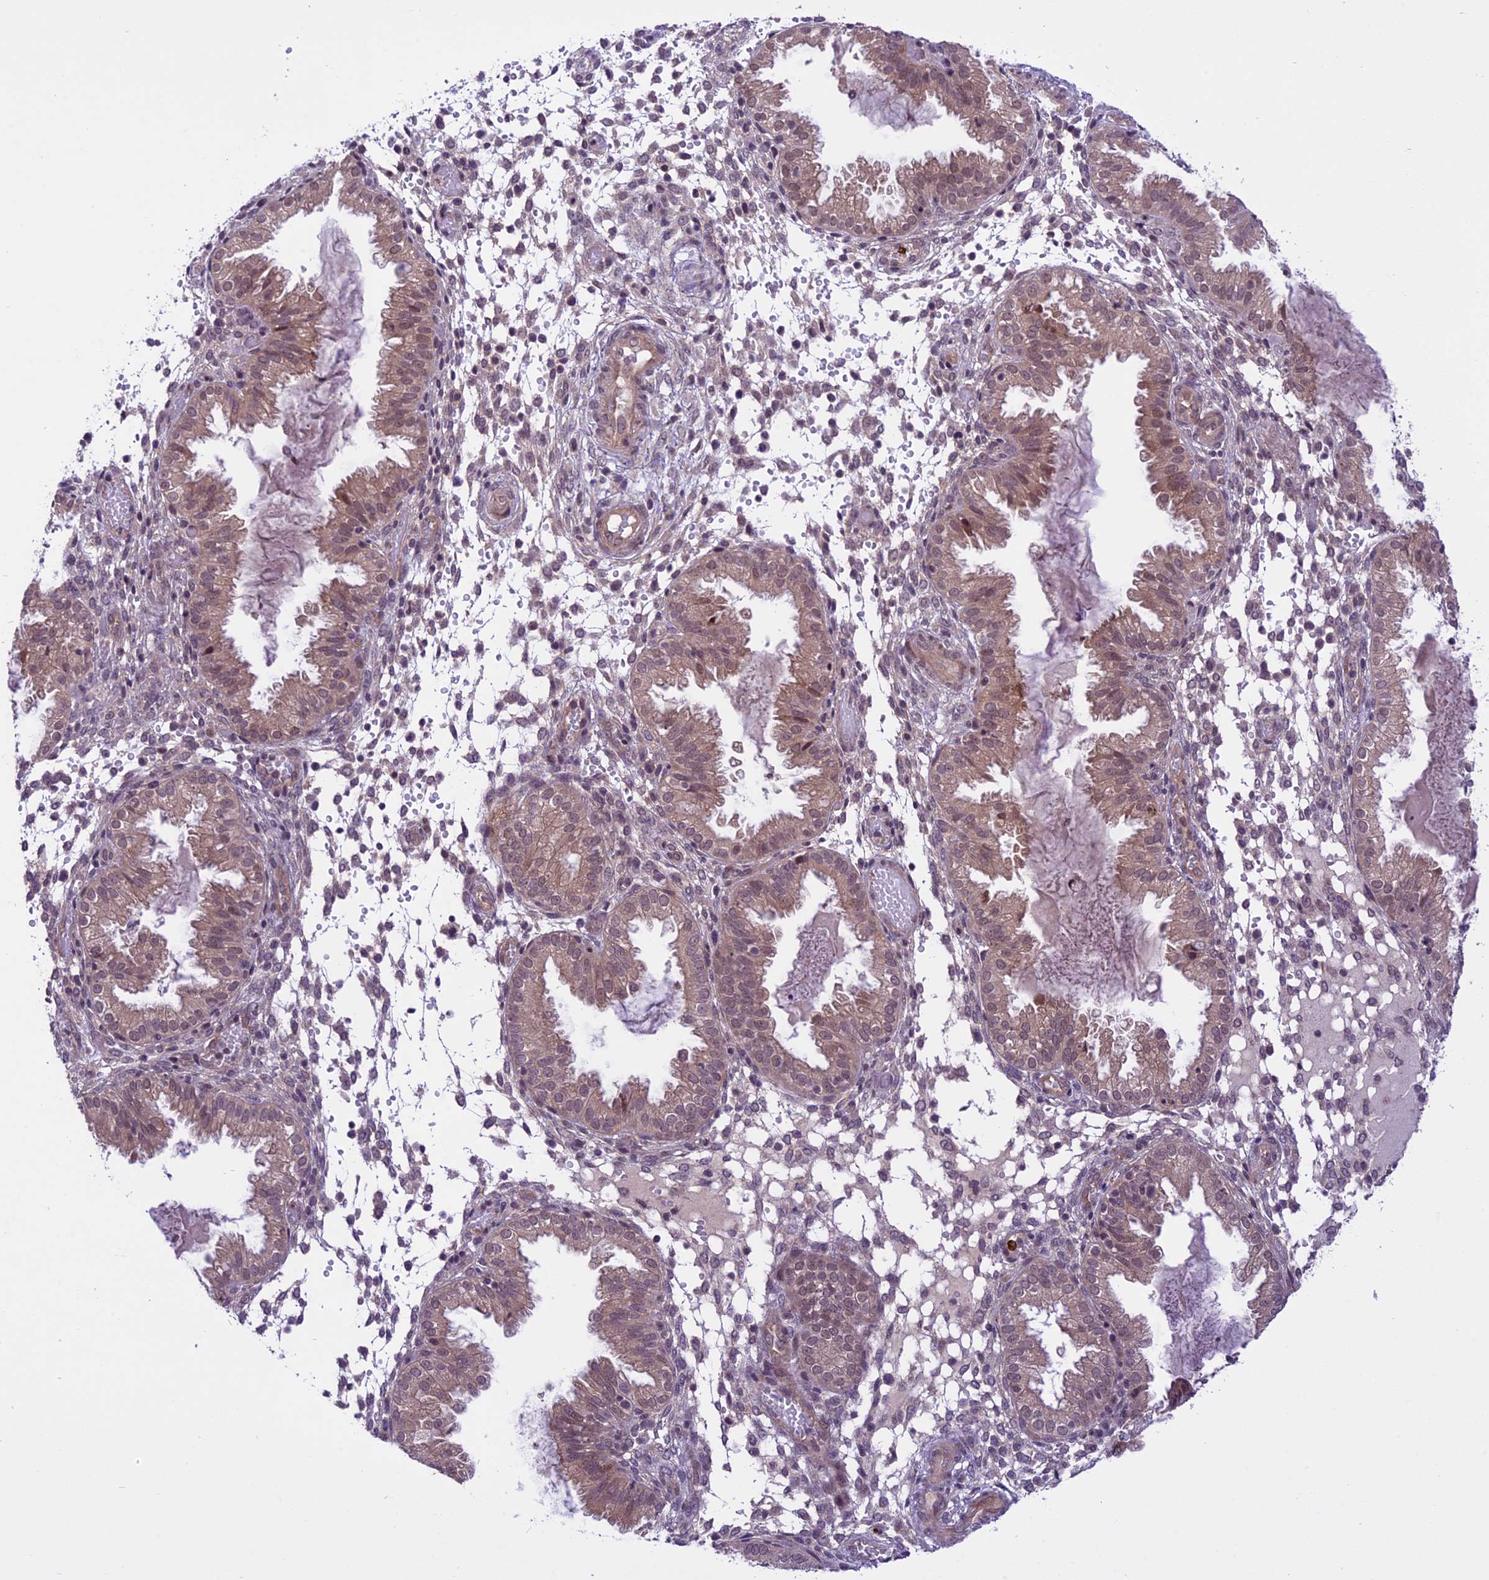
{"staining": {"intensity": "negative", "quantity": "none", "location": "none"}, "tissue": "endometrium", "cell_type": "Cells in endometrial stroma", "image_type": "normal", "snomed": [{"axis": "morphology", "description": "Normal tissue, NOS"}, {"axis": "topography", "description": "Endometrium"}], "caption": "Immunohistochemistry (IHC) of normal human endometrium exhibits no staining in cells in endometrial stroma. (DAB IHC visualized using brightfield microscopy, high magnification).", "gene": "SPRED1", "patient": {"sex": "female", "age": 33}}